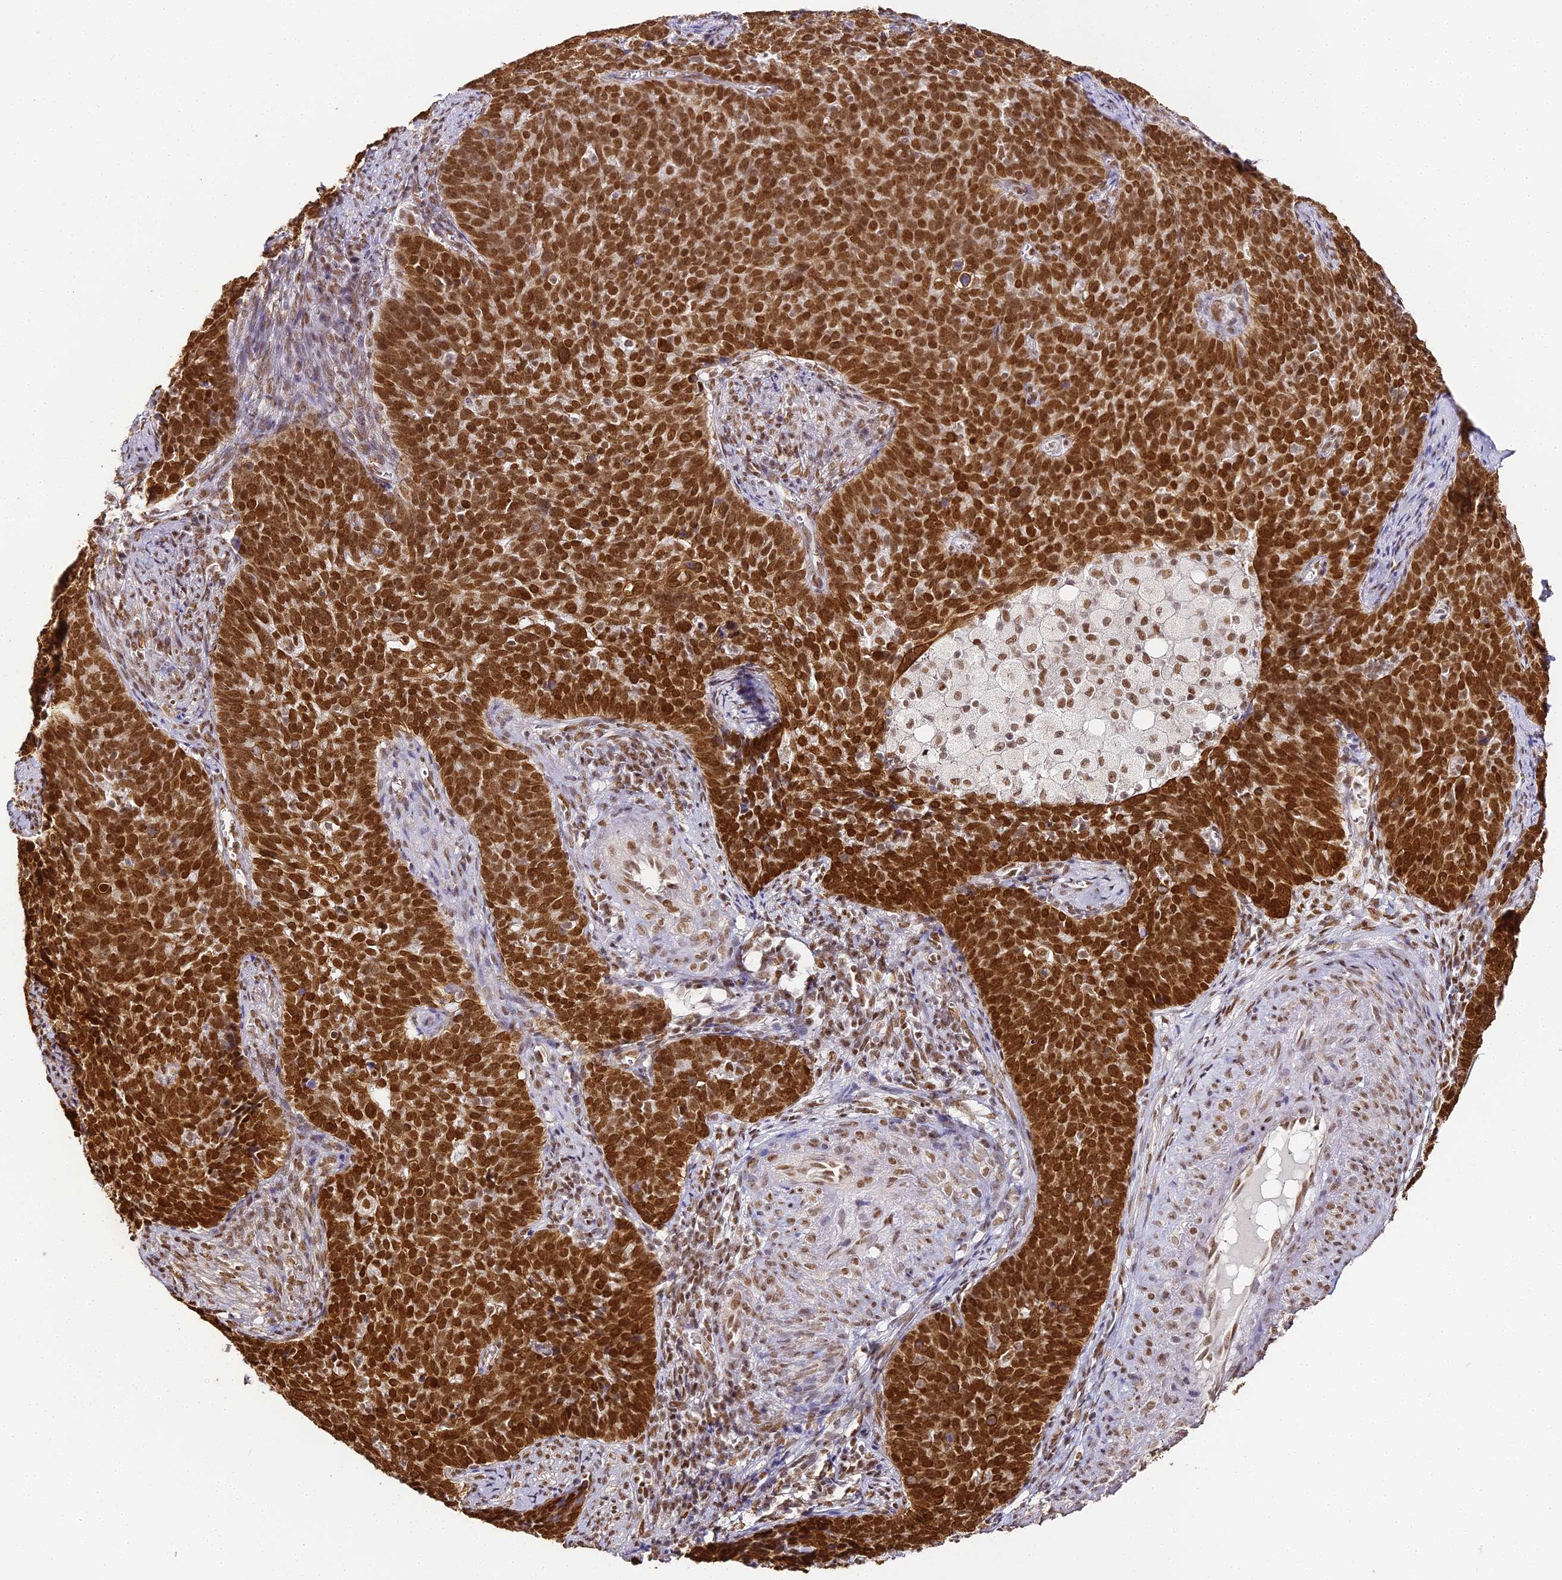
{"staining": {"intensity": "strong", "quantity": ">75%", "location": "nuclear"}, "tissue": "cervical cancer", "cell_type": "Tumor cells", "image_type": "cancer", "snomed": [{"axis": "morphology", "description": "Squamous cell carcinoma, NOS"}, {"axis": "topography", "description": "Cervix"}], "caption": "The histopathology image exhibits a brown stain indicating the presence of a protein in the nuclear of tumor cells in cervical cancer (squamous cell carcinoma).", "gene": "HNRNPA1", "patient": {"sex": "female", "age": 39}}